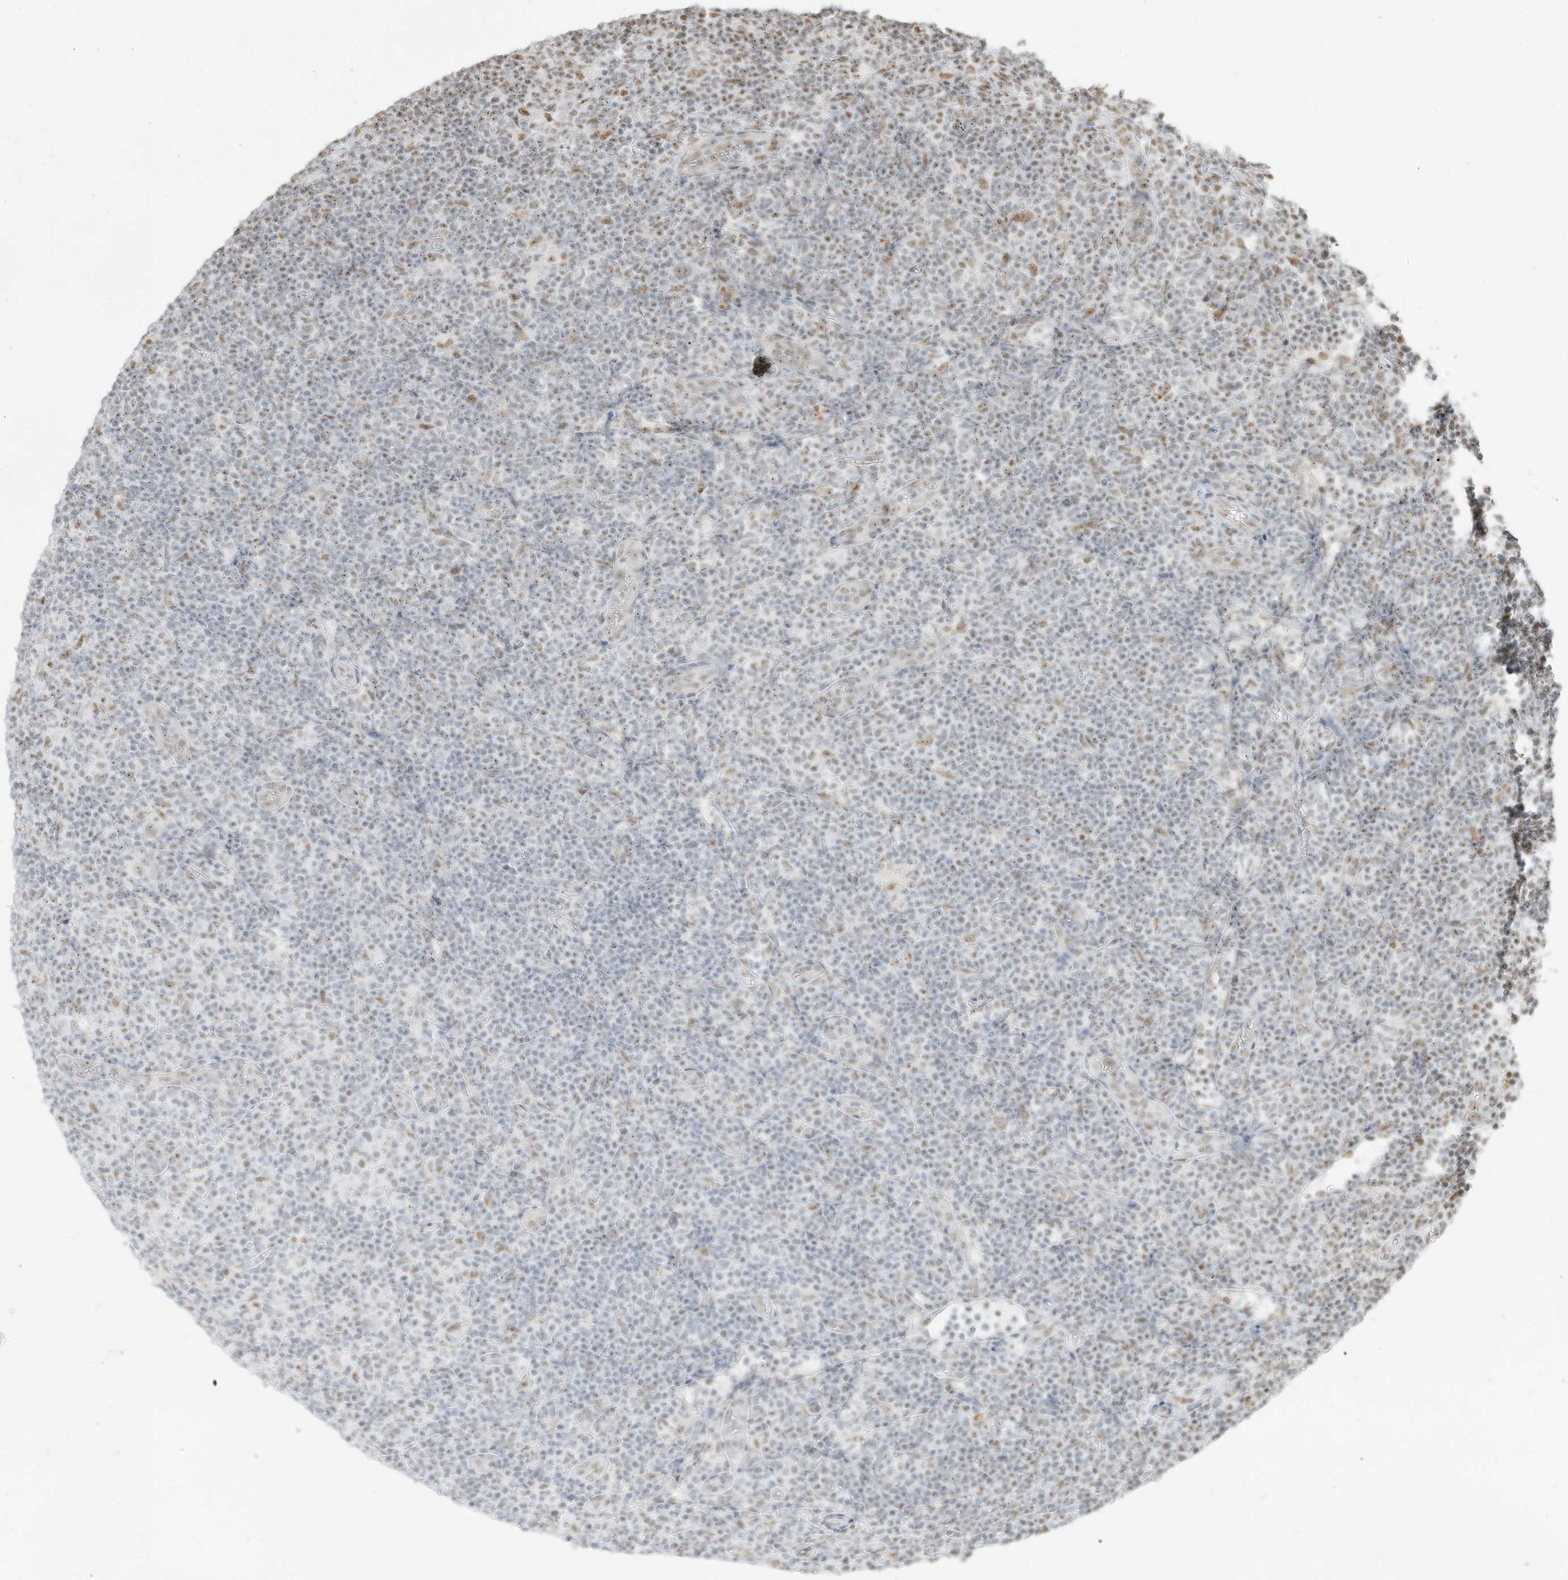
{"staining": {"intensity": "weak", "quantity": "<25%", "location": "nuclear"}, "tissue": "lymphoma", "cell_type": "Tumor cells", "image_type": "cancer", "snomed": [{"axis": "morphology", "description": "Hodgkin's disease, NOS"}, {"axis": "topography", "description": "Lymph node"}], "caption": "DAB immunohistochemical staining of lymphoma shows no significant staining in tumor cells. Nuclei are stained in blue.", "gene": "NHSL1", "patient": {"sex": "female", "age": 57}}